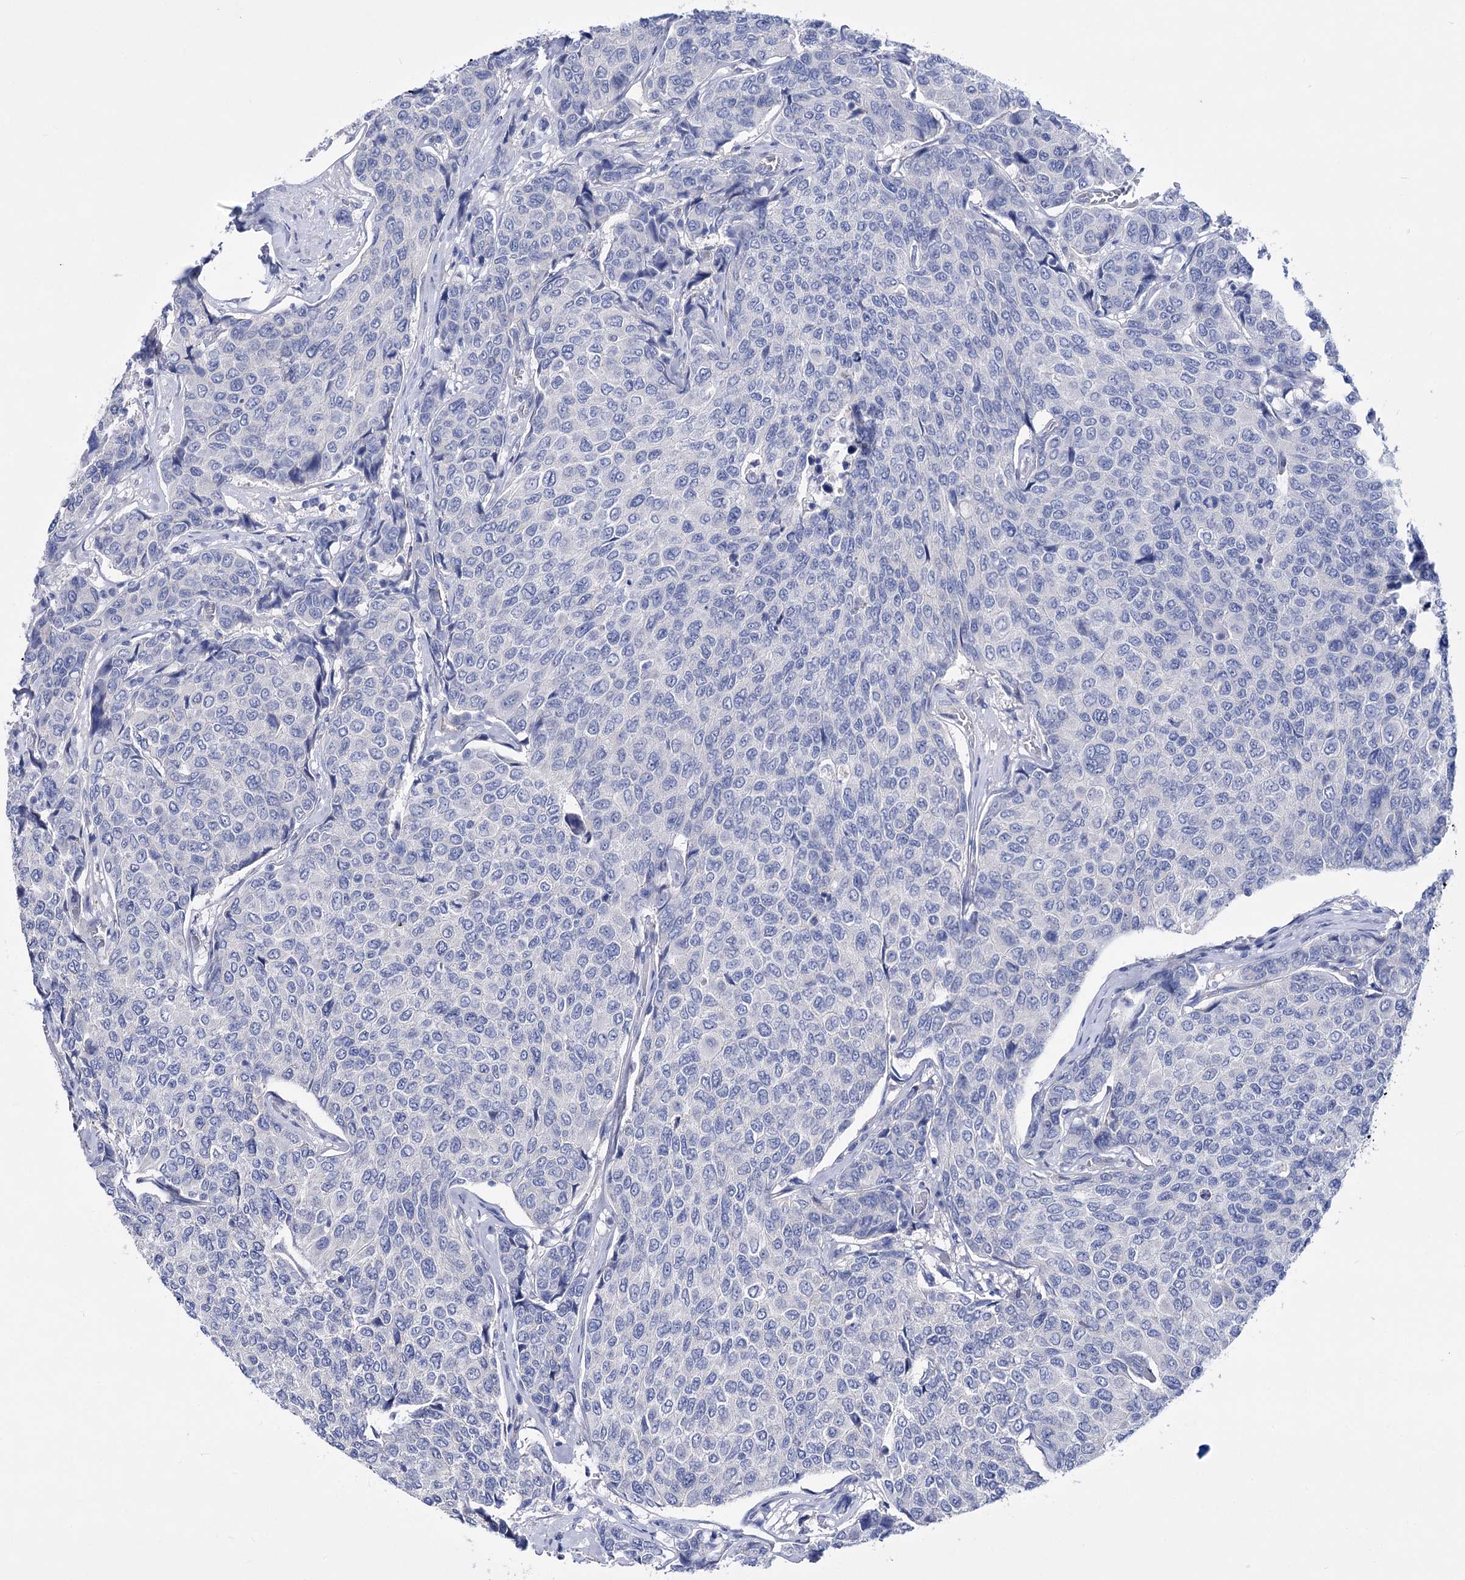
{"staining": {"intensity": "negative", "quantity": "none", "location": "none"}, "tissue": "breast cancer", "cell_type": "Tumor cells", "image_type": "cancer", "snomed": [{"axis": "morphology", "description": "Duct carcinoma"}, {"axis": "topography", "description": "Breast"}], "caption": "An image of breast cancer (invasive ductal carcinoma) stained for a protein shows no brown staining in tumor cells.", "gene": "LRRC34", "patient": {"sex": "female", "age": 55}}